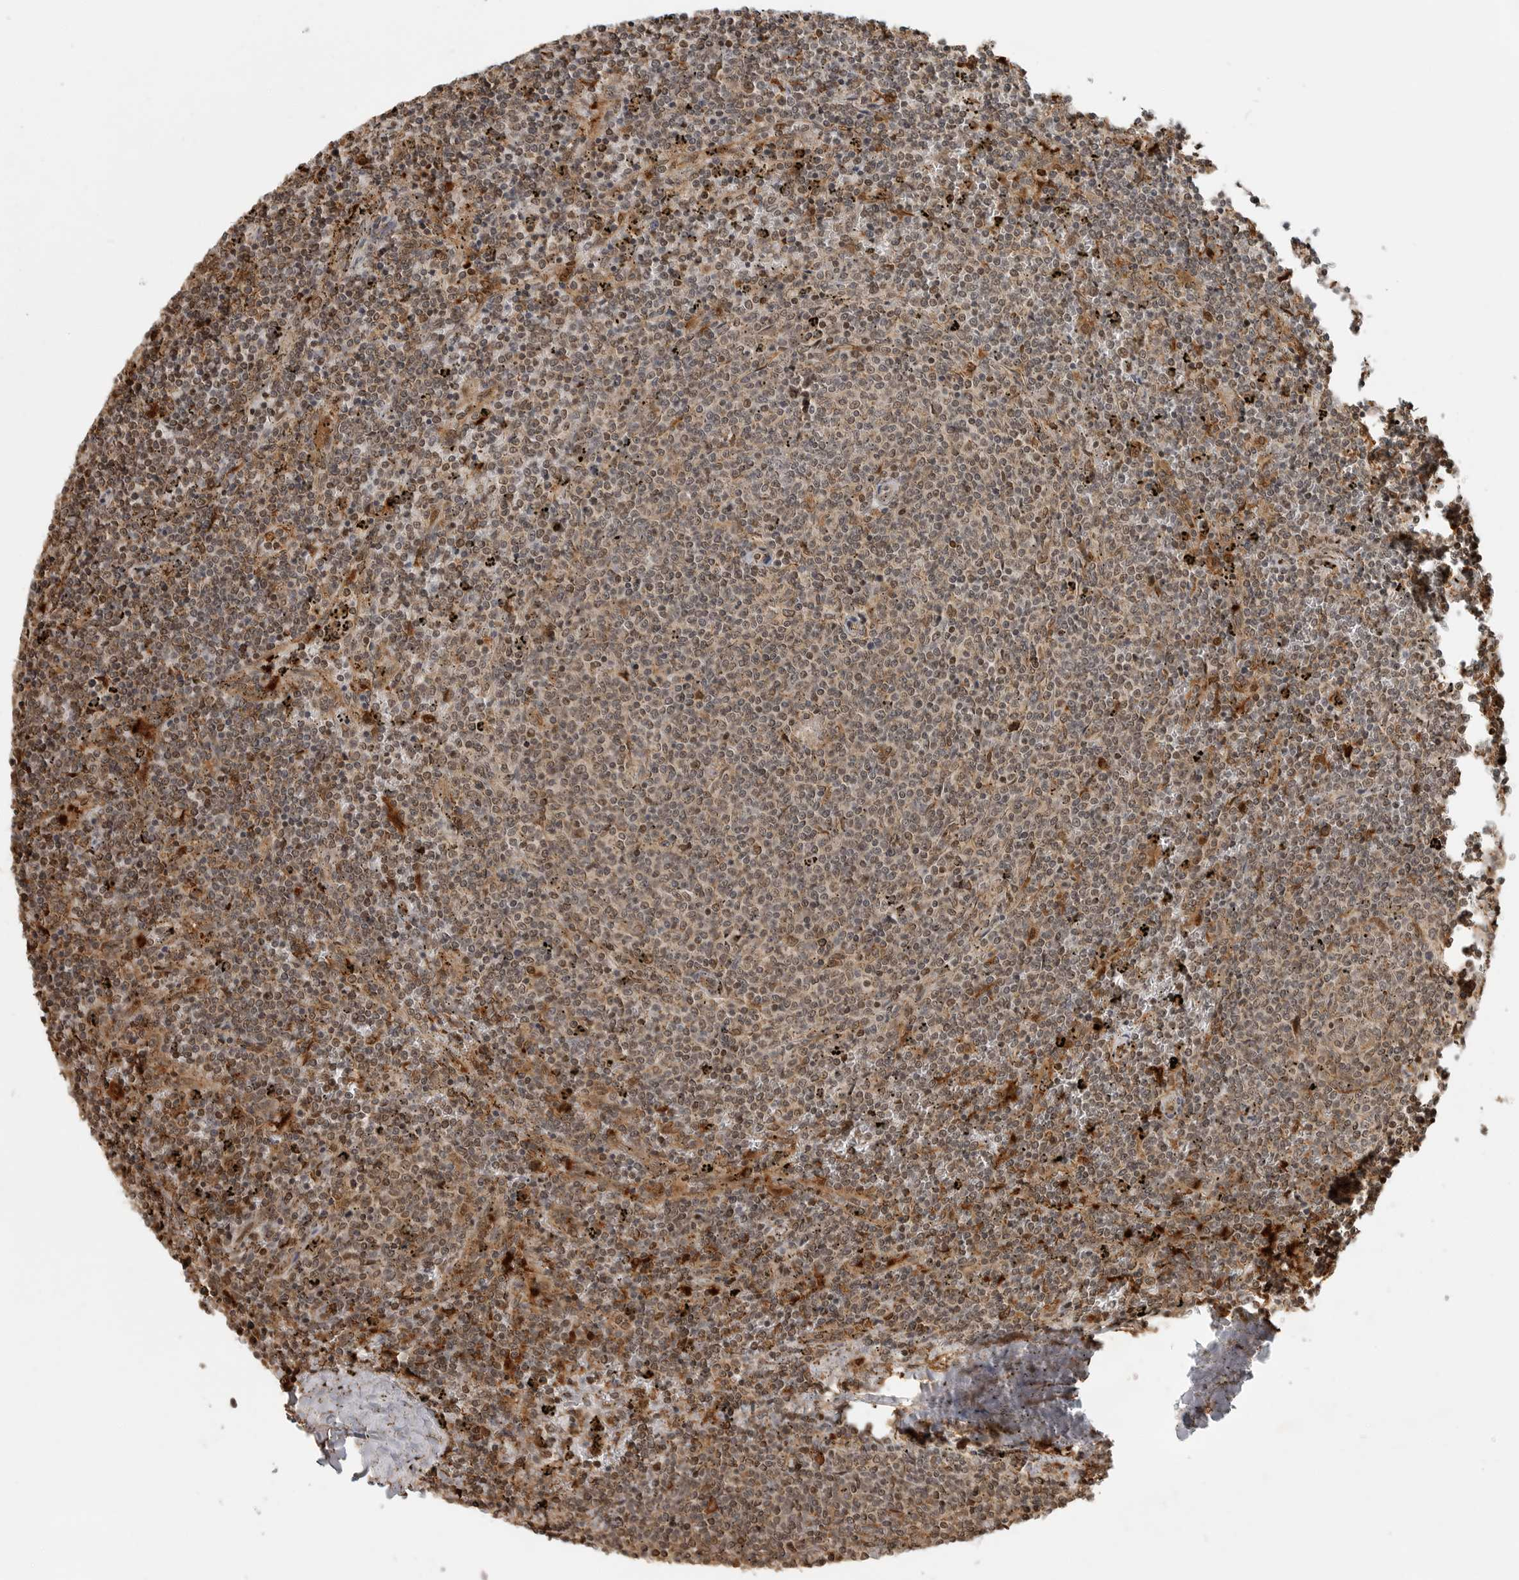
{"staining": {"intensity": "weak", "quantity": ">75%", "location": "cytoplasmic/membranous,nuclear"}, "tissue": "lymphoma", "cell_type": "Tumor cells", "image_type": "cancer", "snomed": [{"axis": "morphology", "description": "Malignant lymphoma, non-Hodgkin's type, Low grade"}, {"axis": "topography", "description": "Spleen"}], "caption": "Immunohistochemistry (IHC) image of malignant lymphoma, non-Hodgkin's type (low-grade) stained for a protein (brown), which displays low levels of weak cytoplasmic/membranous and nuclear positivity in approximately >75% of tumor cells.", "gene": "BMP2K", "patient": {"sex": "female", "age": 50}}